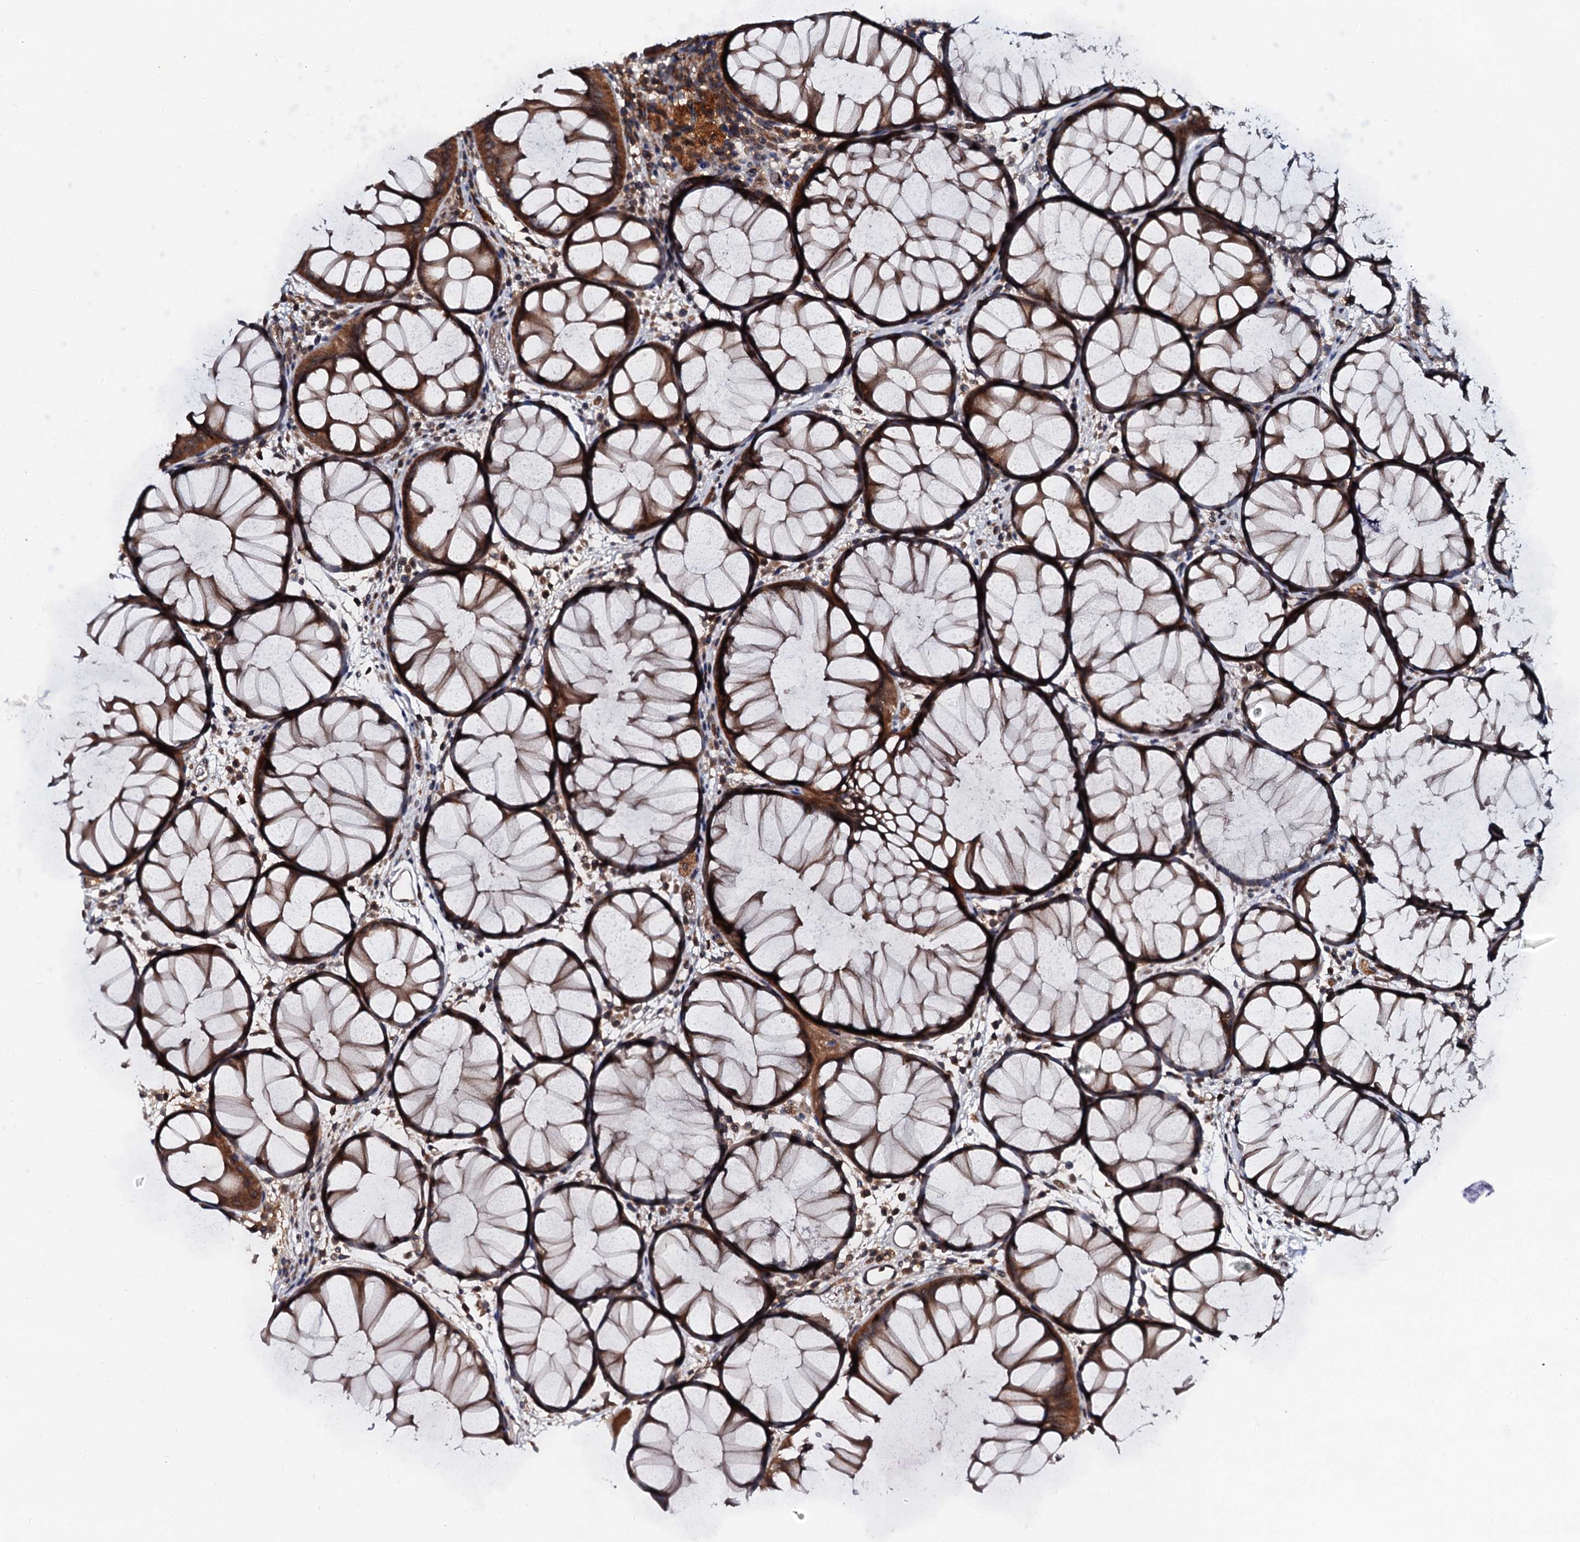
{"staining": {"intensity": "moderate", "quantity": ">75%", "location": "cytoplasmic/membranous"}, "tissue": "colon", "cell_type": "Endothelial cells", "image_type": "normal", "snomed": [{"axis": "morphology", "description": "Normal tissue, NOS"}, {"axis": "topography", "description": "Colon"}], "caption": "Immunohistochemical staining of unremarkable colon displays >75% levels of moderate cytoplasmic/membranous protein expression in about >75% of endothelial cells.", "gene": "N4BP1", "patient": {"sex": "female", "age": 82}}